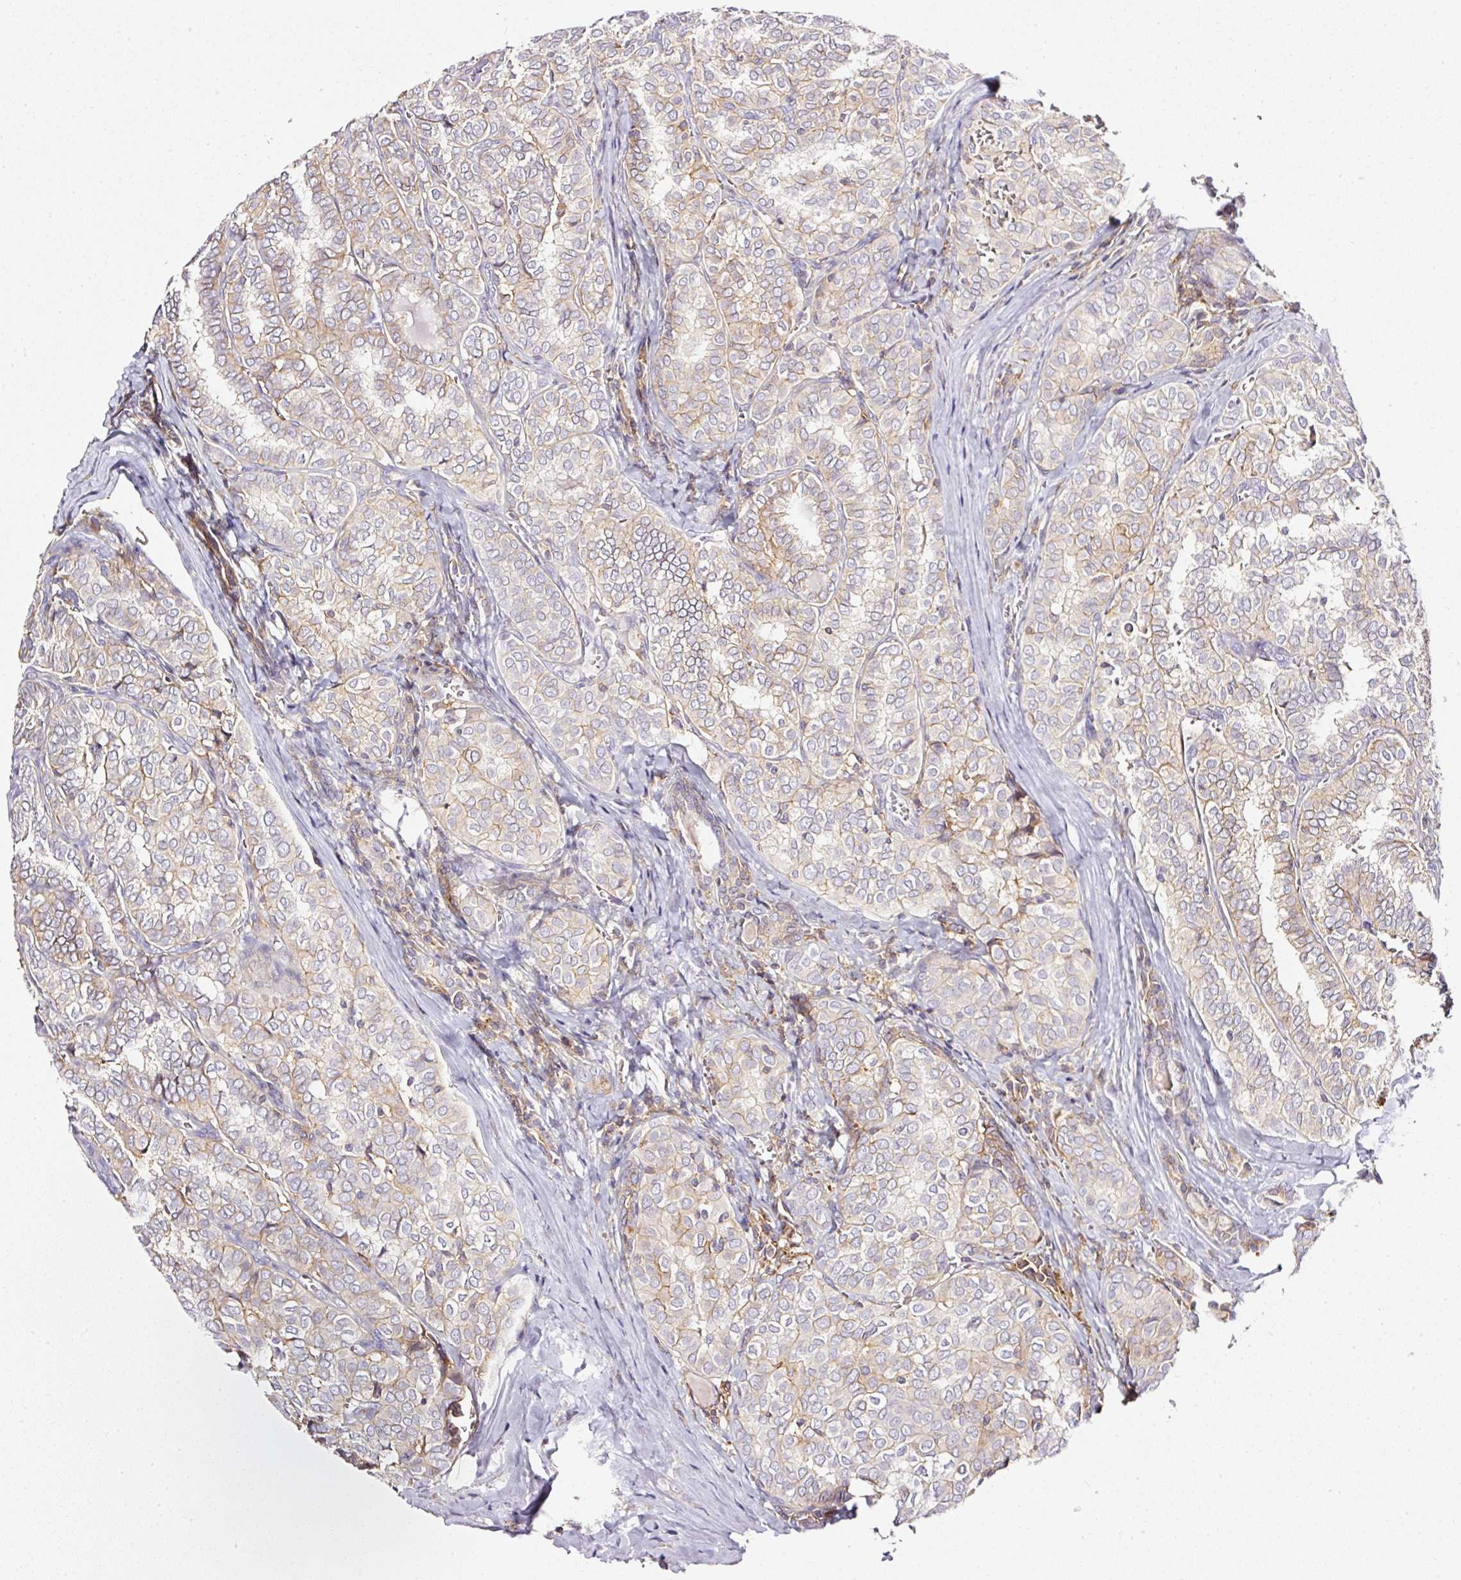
{"staining": {"intensity": "weak", "quantity": "<25%", "location": "cytoplasmic/membranous"}, "tissue": "thyroid cancer", "cell_type": "Tumor cells", "image_type": "cancer", "snomed": [{"axis": "morphology", "description": "Papillary adenocarcinoma, NOS"}, {"axis": "topography", "description": "Thyroid gland"}], "caption": "Immunohistochemistry (IHC) histopathology image of neoplastic tissue: human thyroid cancer stained with DAB displays no significant protein expression in tumor cells.", "gene": "CD47", "patient": {"sex": "female", "age": 30}}